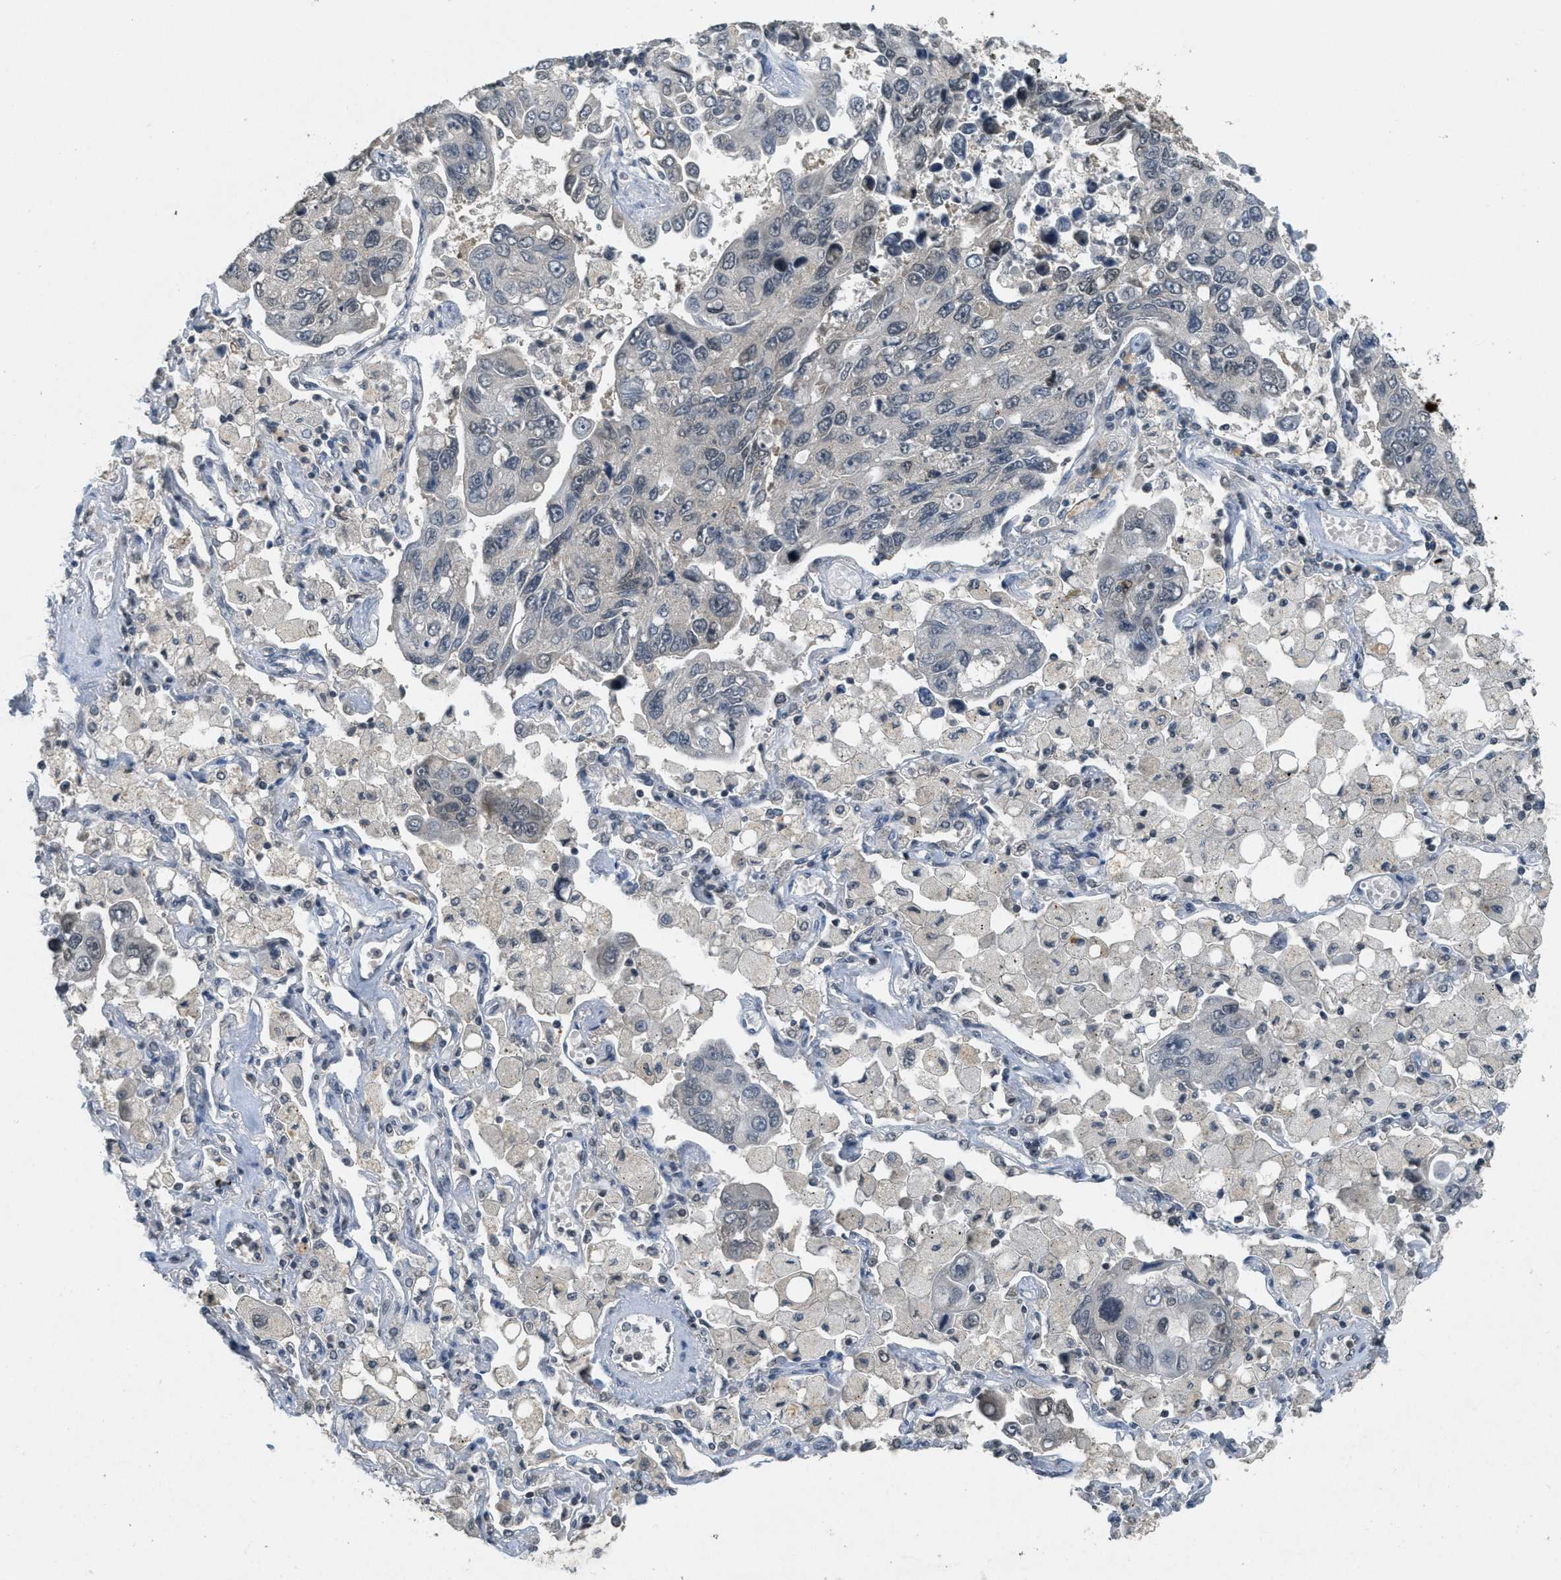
{"staining": {"intensity": "negative", "quantity": "none", "location": "none"}, "tissue": "lung cancer", "cell_type": "Tumor cells", "image_type": "cancer", "snomed": [{"axis": "morphology", "description": "Adenocarcinoma, NOS"}, {"axis": "topography", "description": "Lung"}], "caption": "DAB (3,3'-diaminobenzidine) immunohistochemical staining of lung adenocarcinoma shows no significant positivity in tumor cells. (DAB (3,3'-diaminobenzidine) immunohistochemistry (IHC) with hematoxylin counter stain).", "gene": "DNAJB1", "patient": {"sex": "male", "age": 64}}